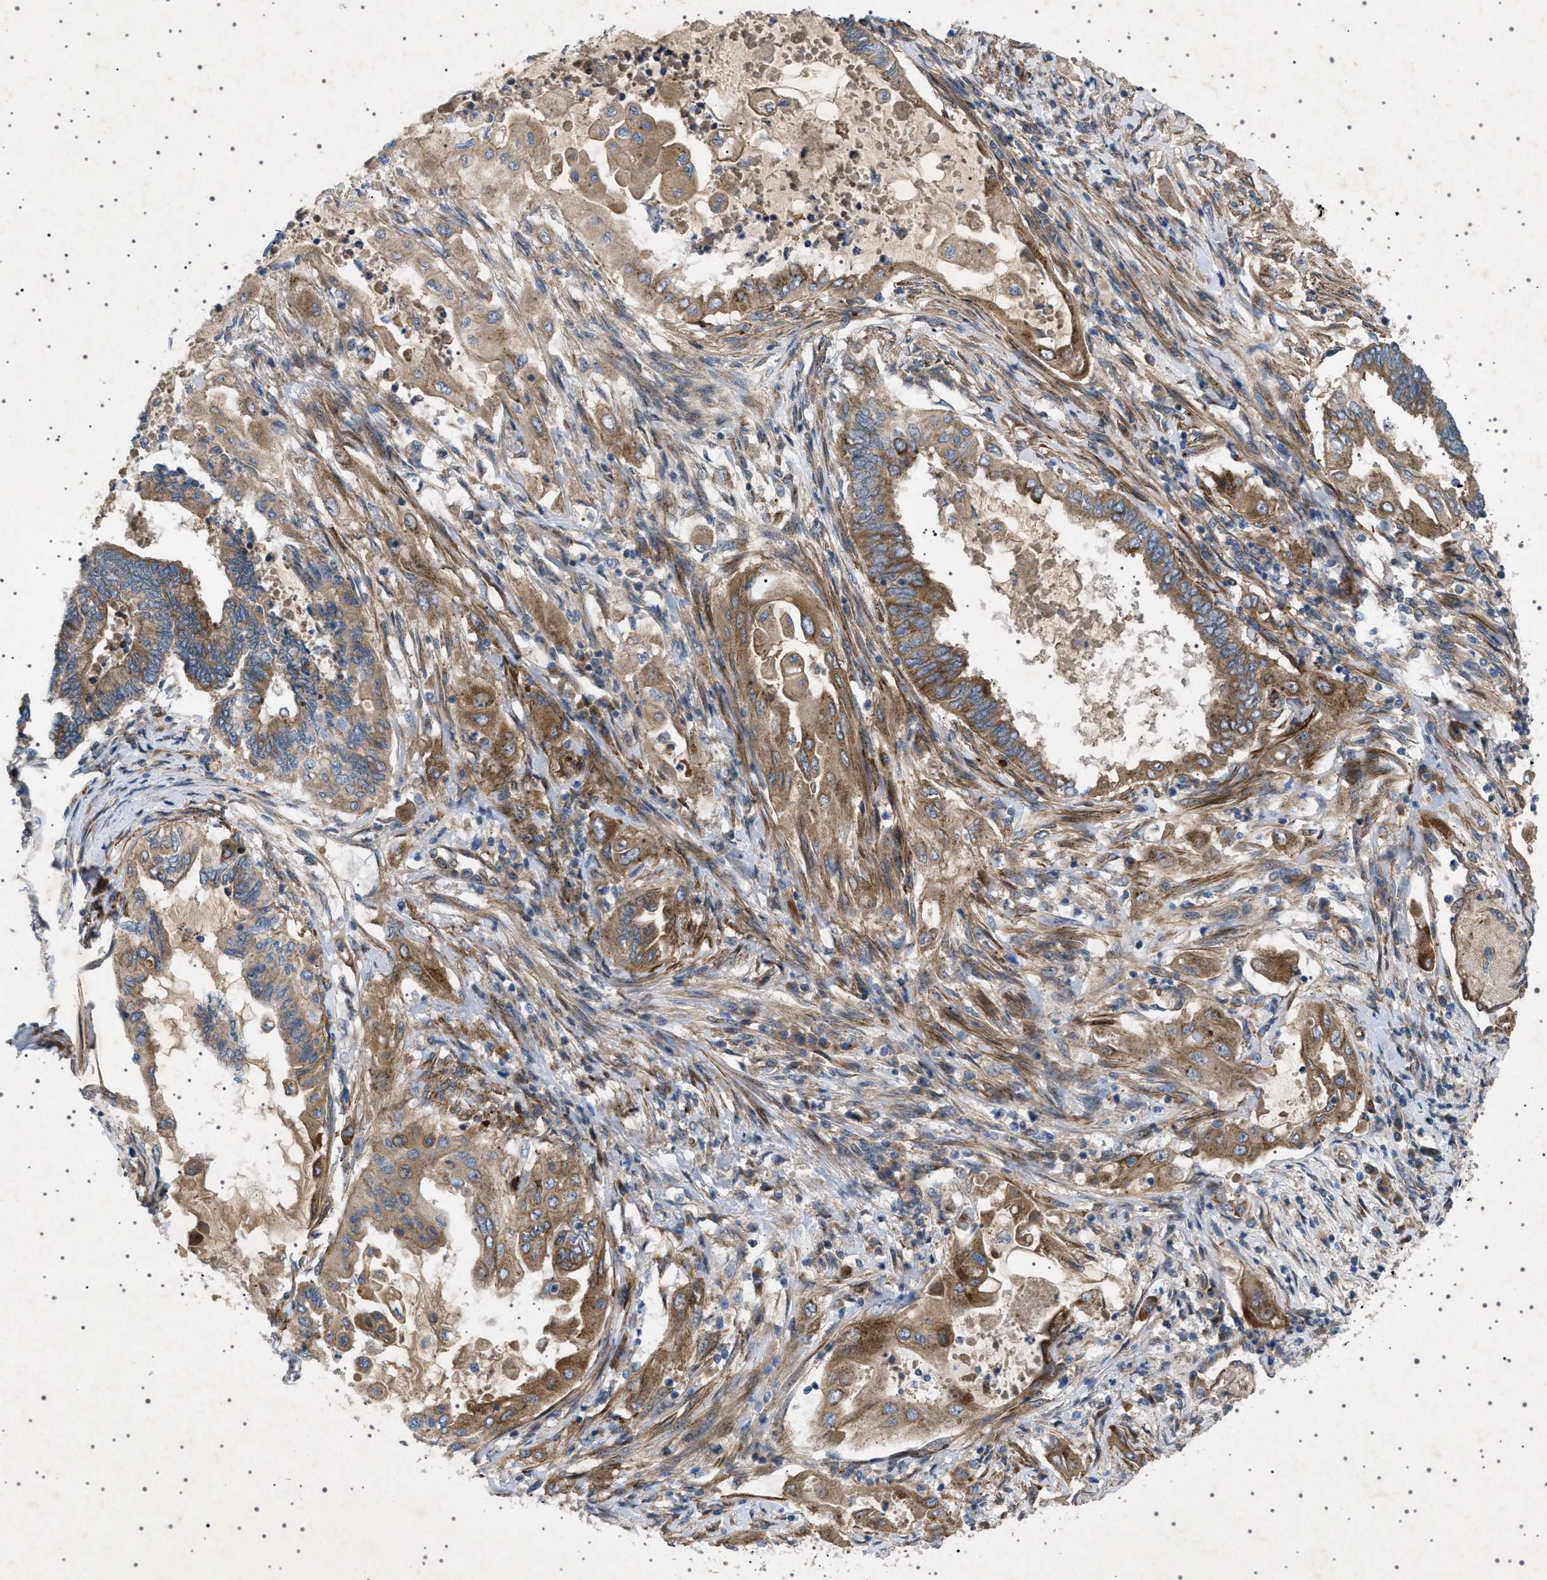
{"staining": {"intensity": "moderate", "quantity": ">75%", "location": "cytoplasmic/membranous"}, "tissue": "endometrial cancer", "cell_type": "Tumor cells", "image_type": "cancer", "snomed": [{"axis": "morphology", "description": "Adenocarcinoma, NOS"}, {"axis": "topography", "description": "Uterus"}, {"axis": "topography", "description": "Endometrium"}], "caption": "Endometrial adenocarcinoma stained with IHC displays moderate cytoplasmic/membranous expression in about >75% of tumor cells.", "gene": "CCDC186", "patient": {"sex": "female", "age": 70}}